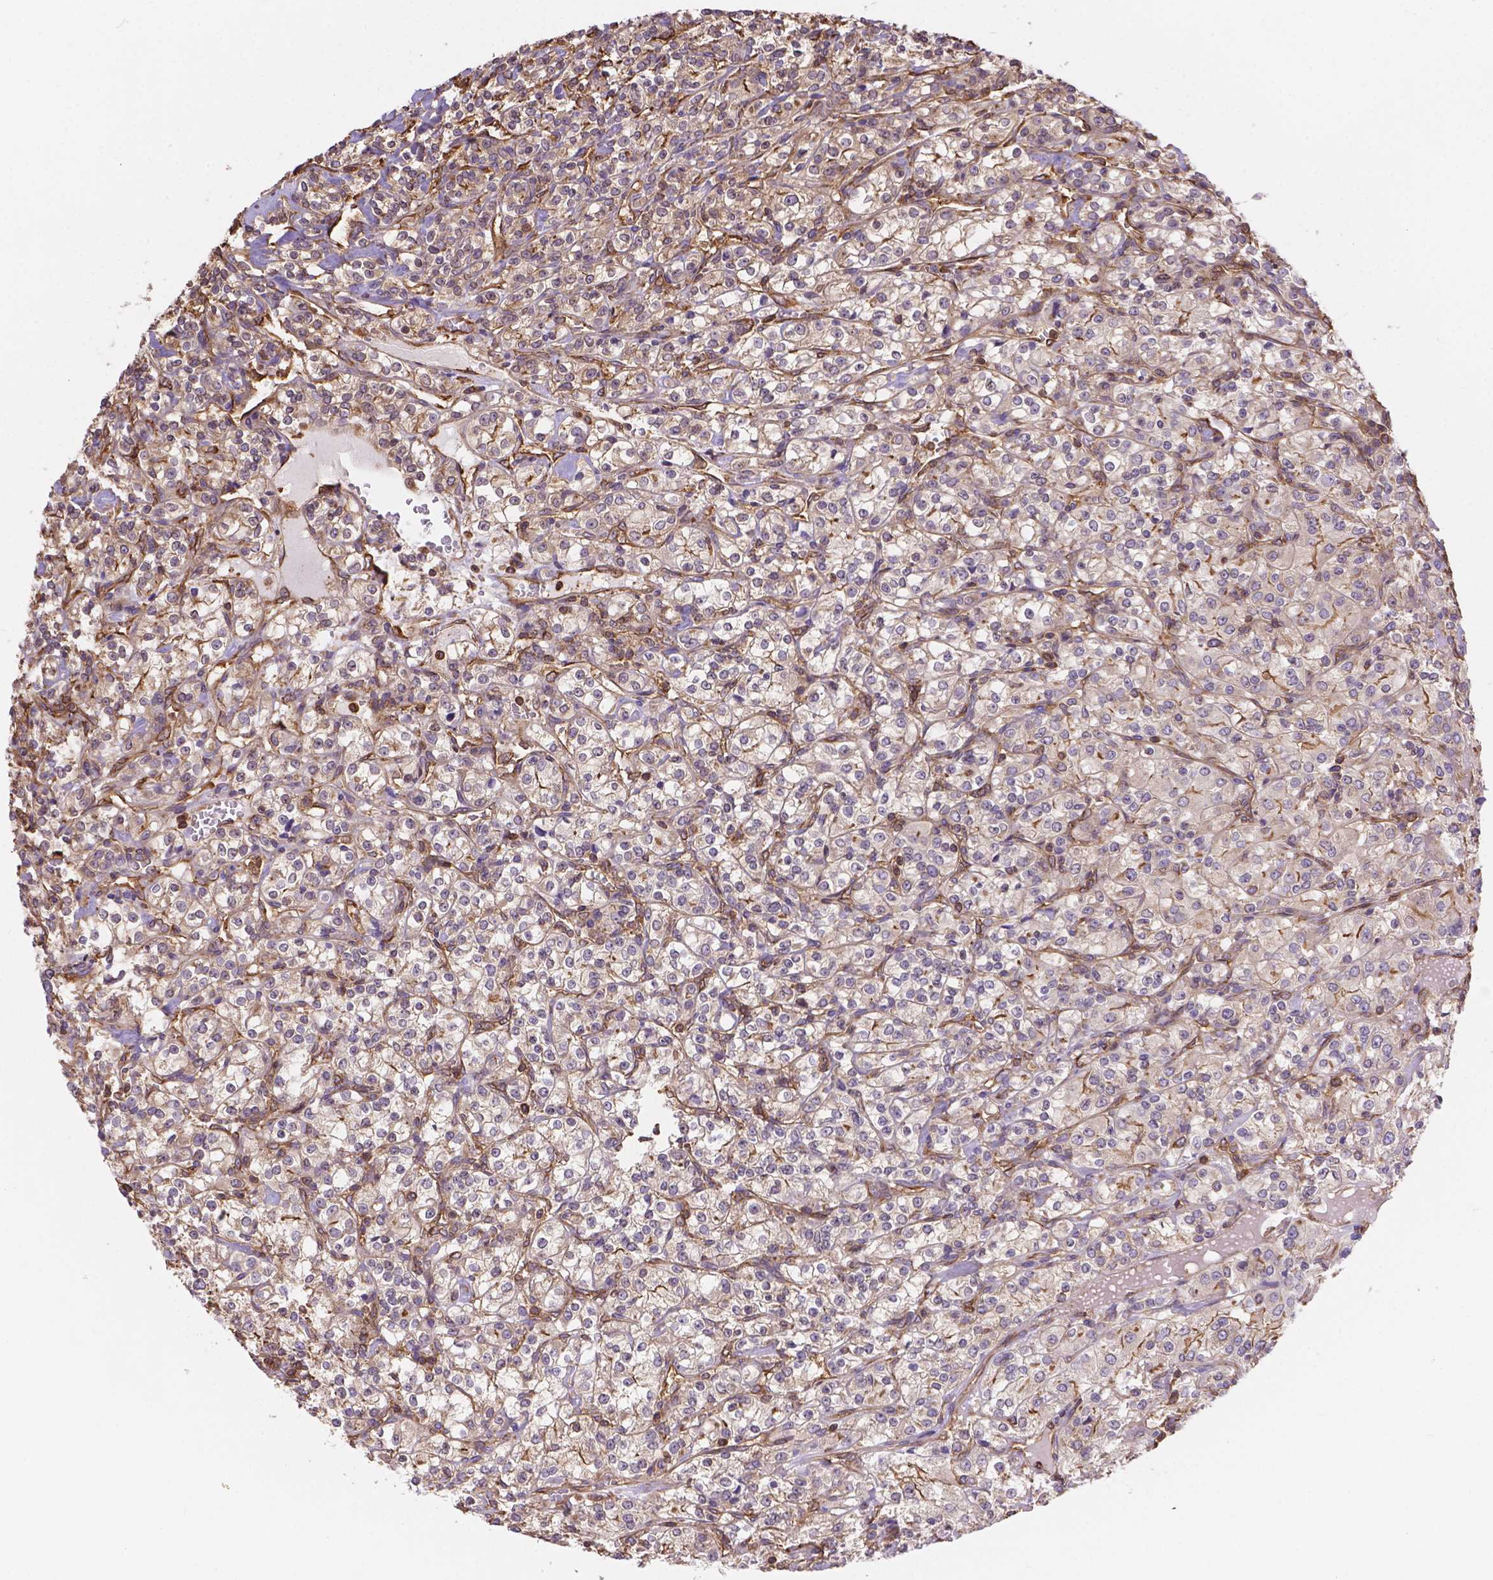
{"staining": {"intensity": "weak", "quantity": "<25%", "location": "cytoplasmic/membranous"}, "tissue": "renal cancer", "cell_type": "Tumor cells", "image_type": "cancer", "snomed": [{"axis": "morphology", "description": "Adenocarcinoma, NOS"}, {"axis": "topography", "description": "Kidney"}], "caption": "Immunohistochemical staining of renal cancer shows no significant staining in tumor cells.", "gene": "DMWD", "patient": {"sex": "male", "age": 77}}